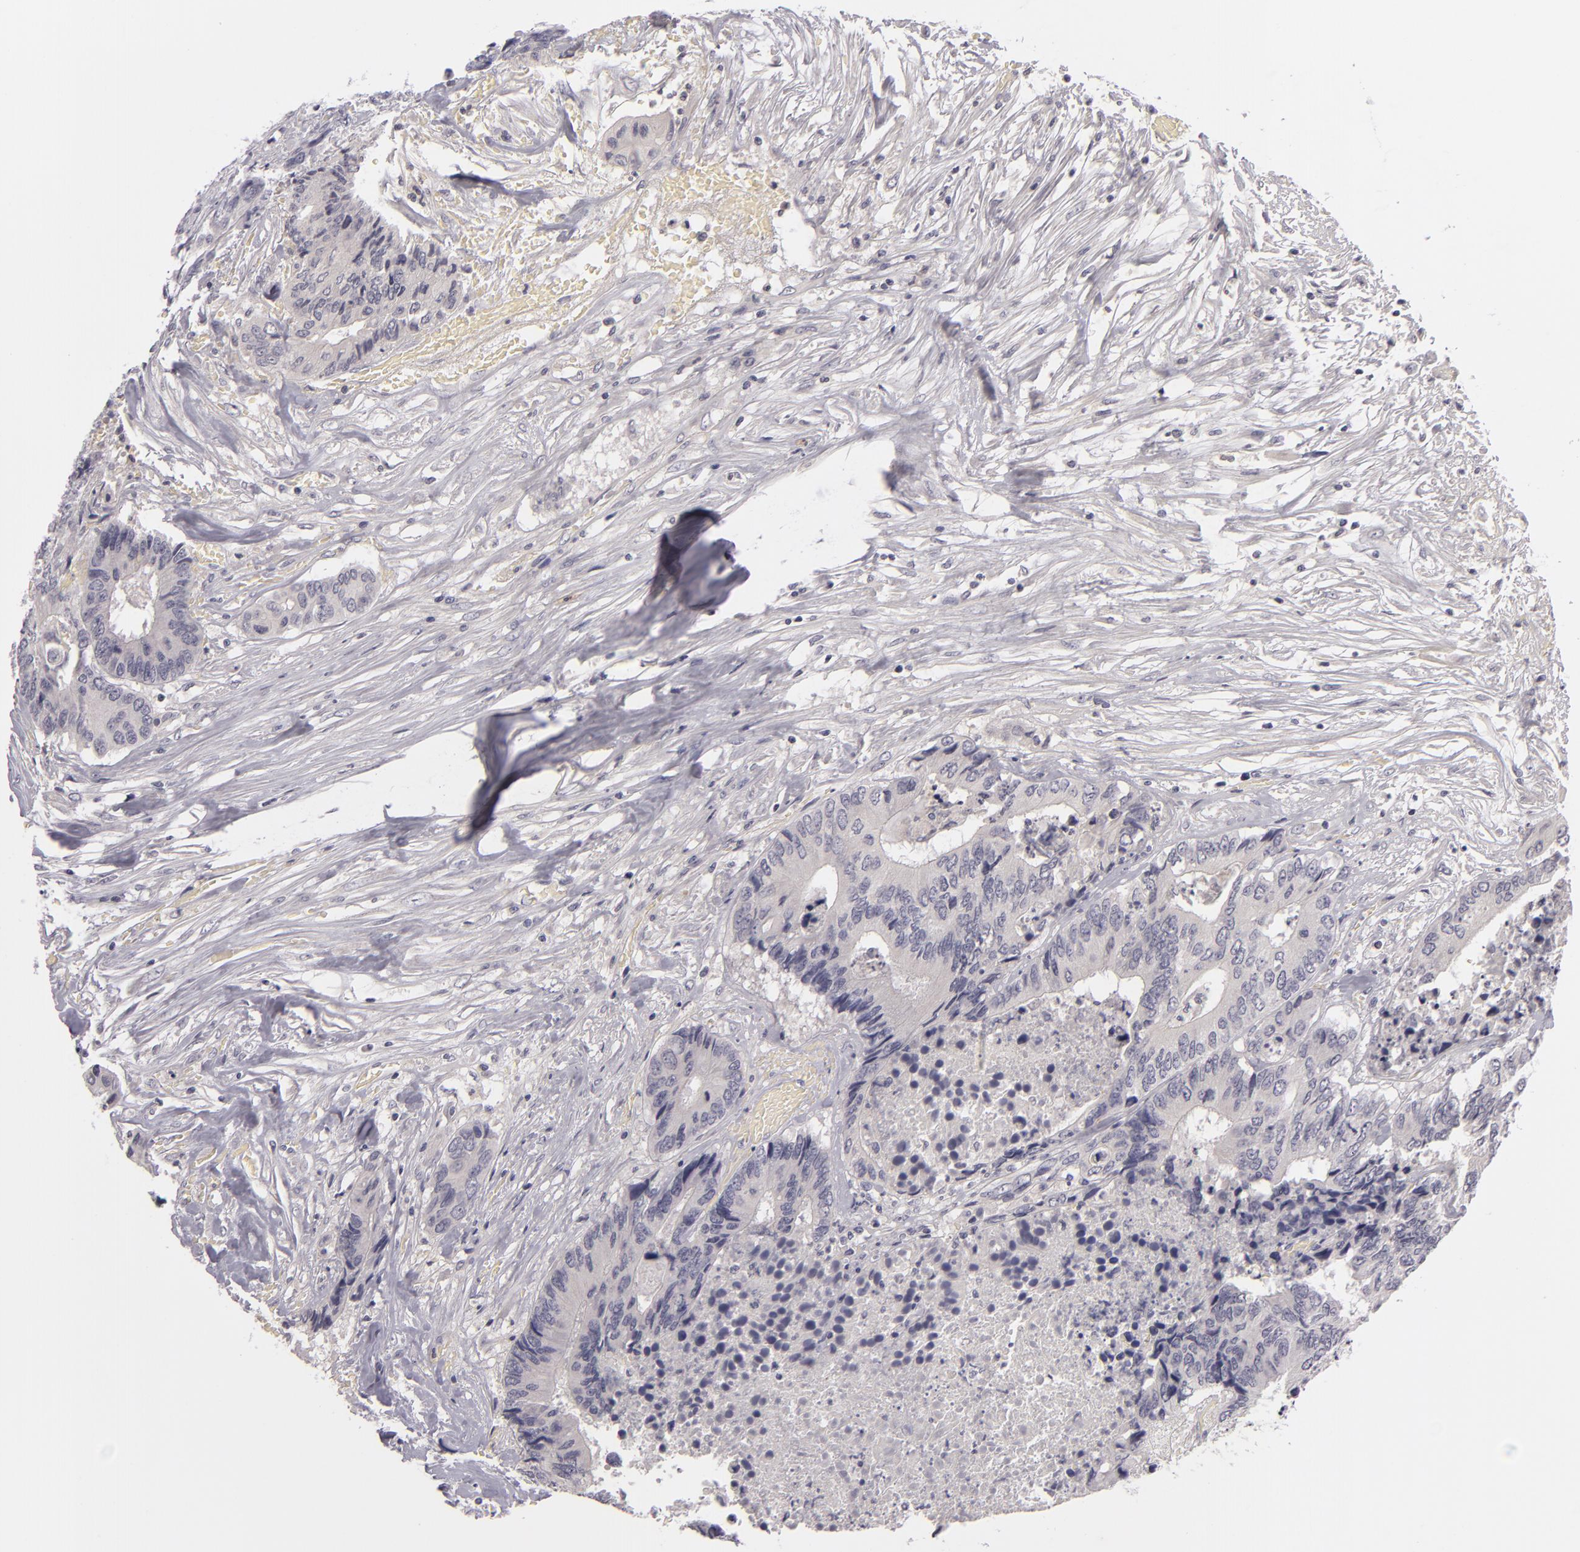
{"staining": {"intensity": "negative", "quantity": "none", "location": "none"}, "tissue": "colorectal cancer", "cell_type": "Tumor cells", "image_type": "cancer", "snomed": [{"axis": "morphology", "description": "Adenocarcinoma, NOS"}, {"axis": "topography", "description": "Rectum"}], "caption": "Immunohistochemistry (IHC) of colorectal cancer demonstrates no expression in tumor cells.", "gene": "TNNC1", "patient": {"sex": "male", "age": 55}}